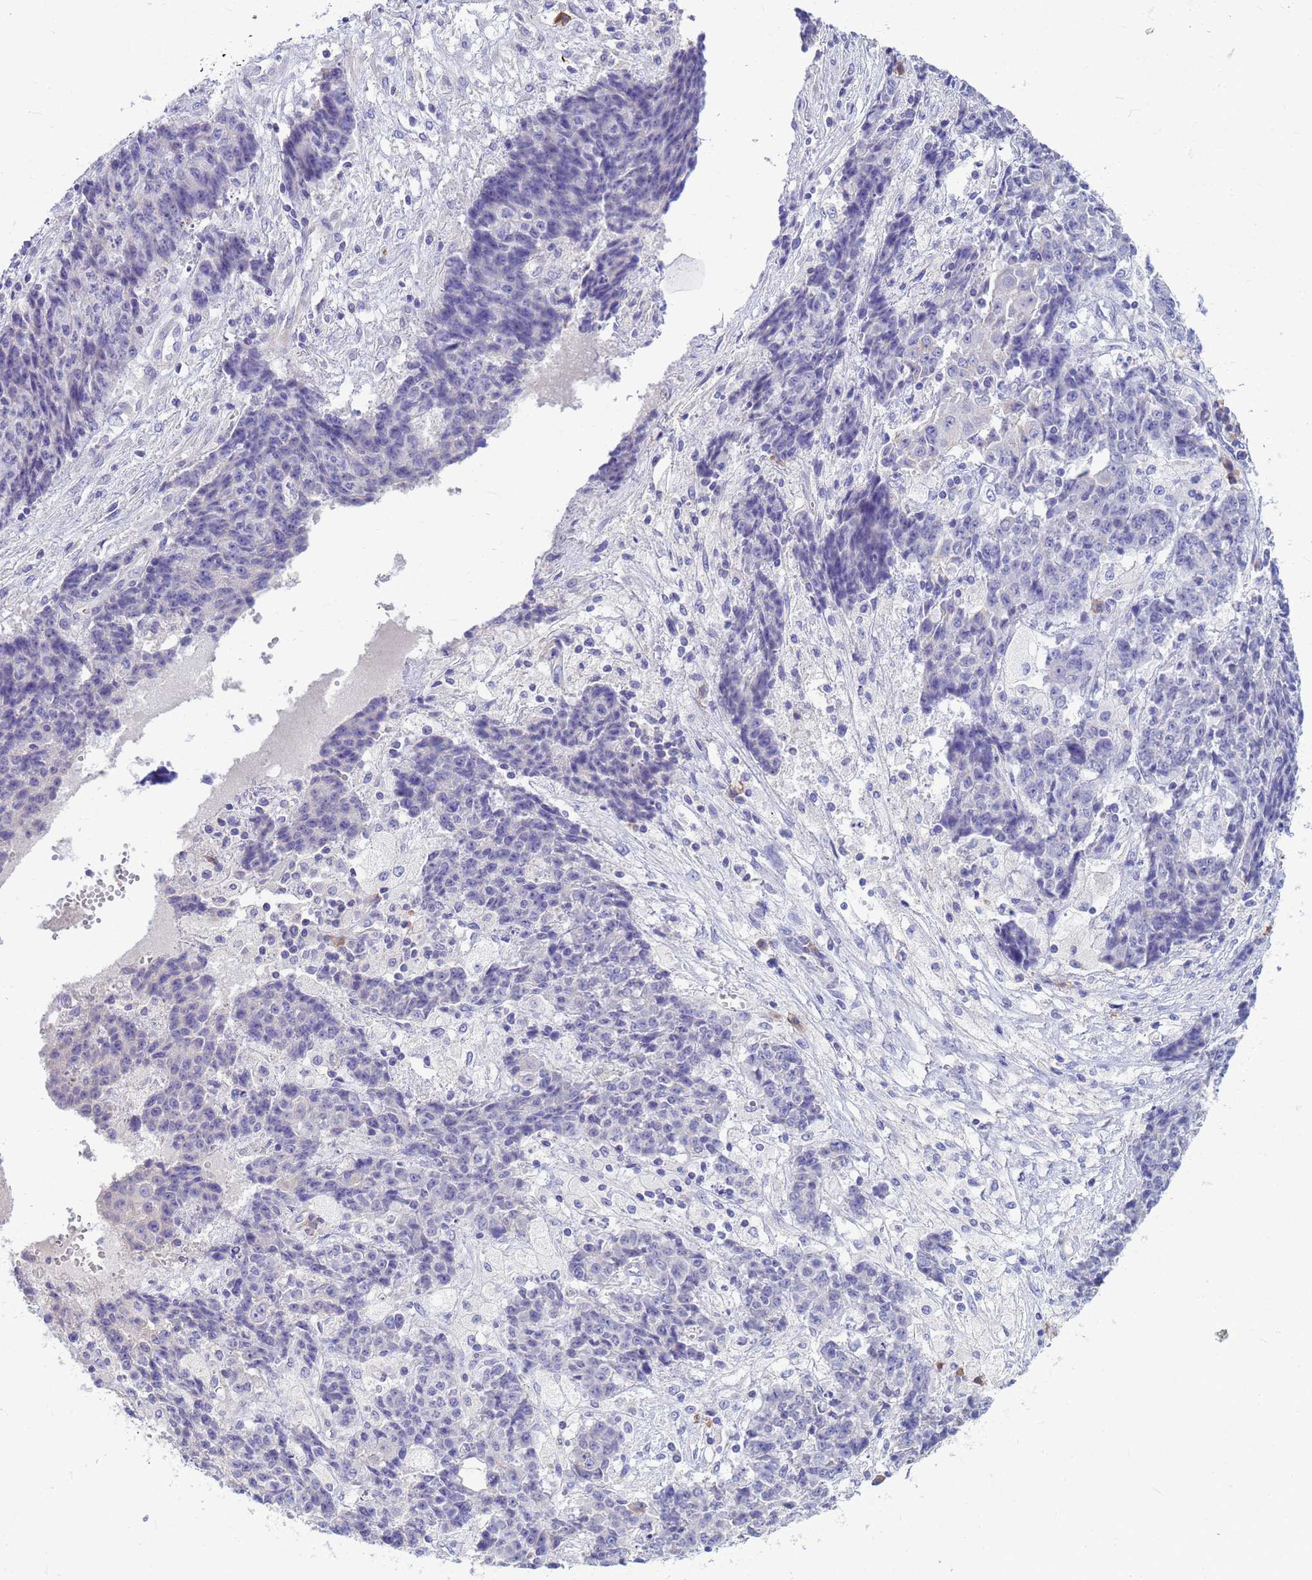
{"staining": {"intensity": "negative", "quantity": "none", "location": "none"}, "tissue": "ovarian cancer", "cell_type": "Tumor cells", "image_type": "cancer", "snomed": [{"axis": "morphology", "description": "Carcinoma, endometroid"}, {"axis": "topography", "description": "Ovary"}], "caption": "Immunohistochemical staining of ovarian cancer demonstrates no significant positivity in tumor cells.", "gene": "DPRX", "patient": {"sex": "female", "age": 42}}